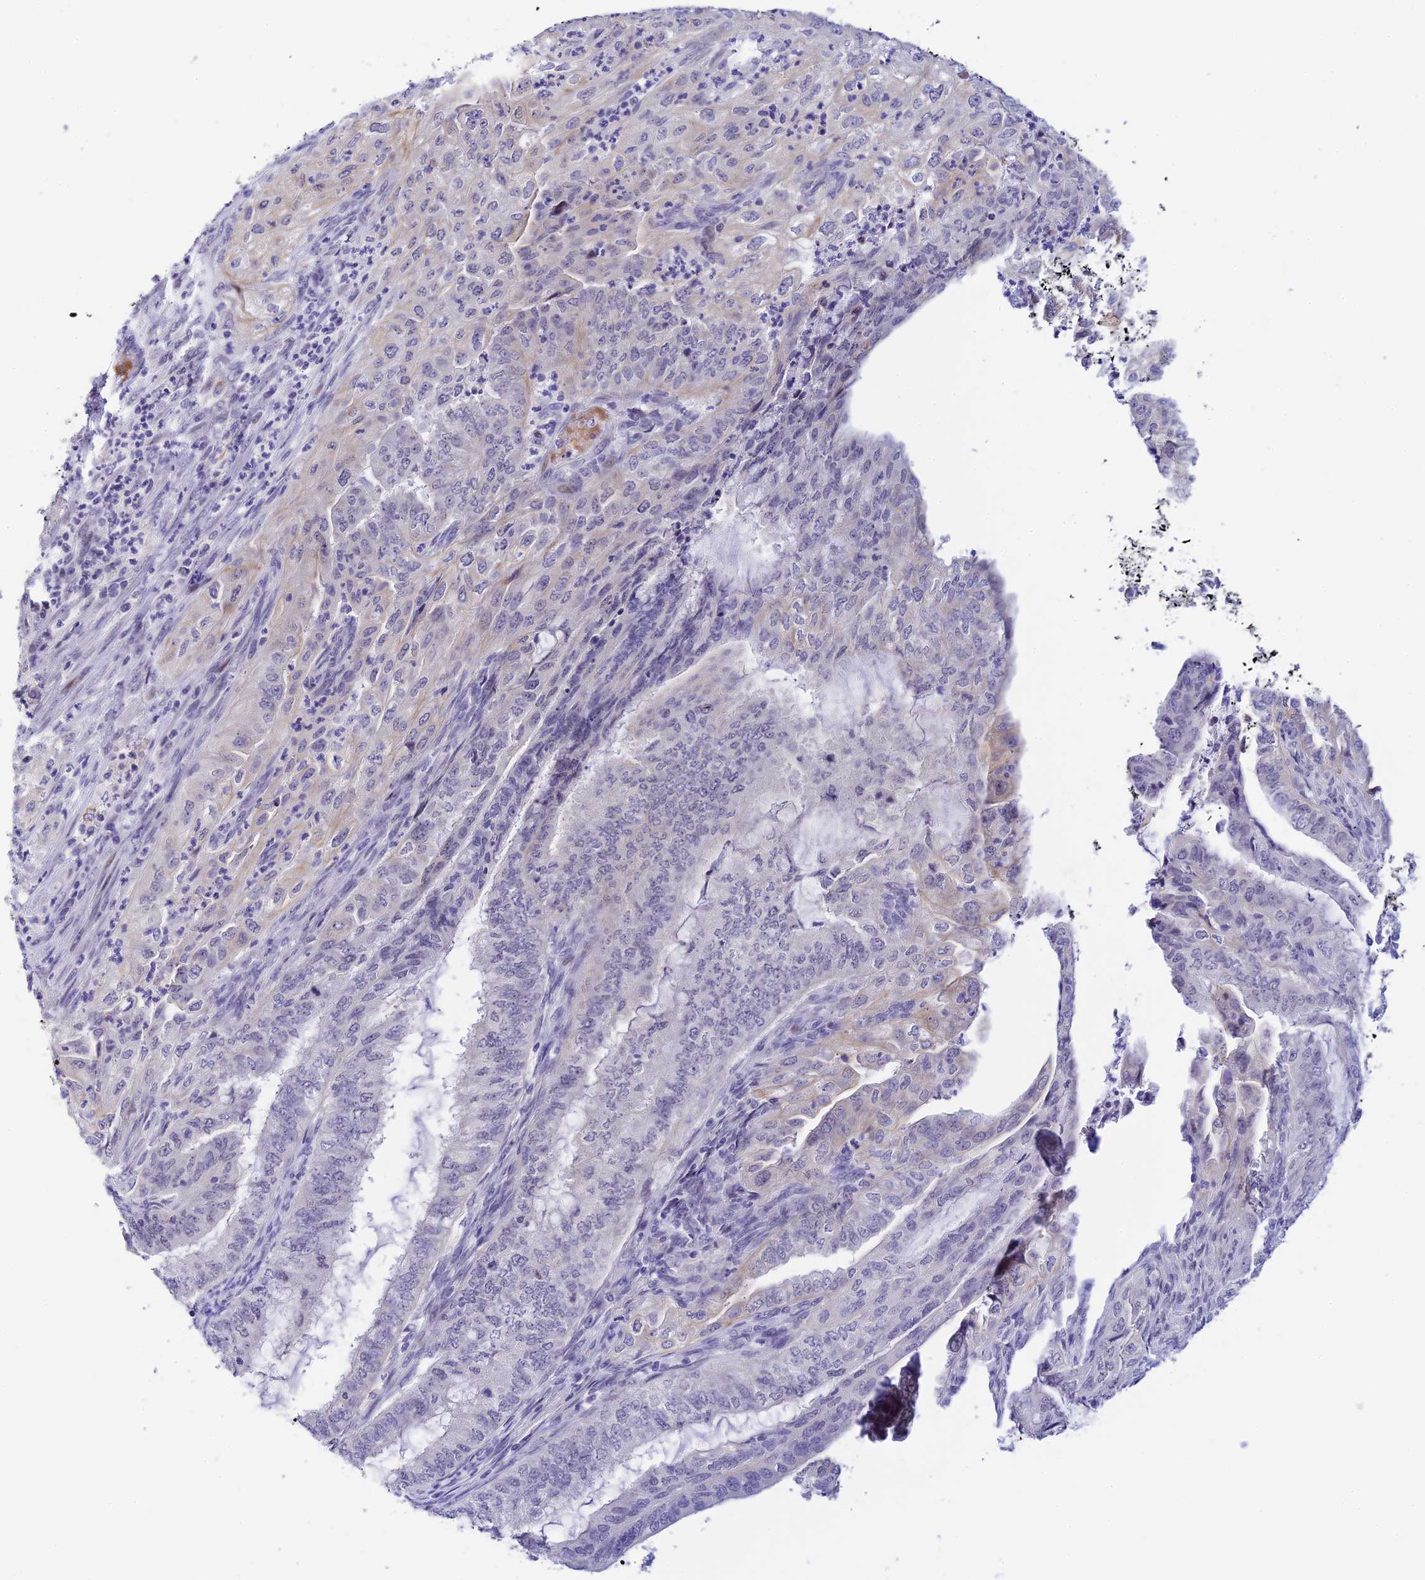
{"staining": {"intensity": "negative", "quantity": "none", "location": "none"}, "tissue": "endometrial cancer", "cell_type": "Tumor cells", "image_type": "cancer", "snomed": [{"axis": "morphology", "description": "Adenocarcinoma, NOS"}, {"axis": "topography", "description": "Endometrium"}], "caption": "Immunohistochemistry photomicrograph of human endometrial cancer stained for a protein (brown), which displays no expression in tumor cells.", "gene": "RASGEF1B", "patient": {"sex": "female", "age": 51}}